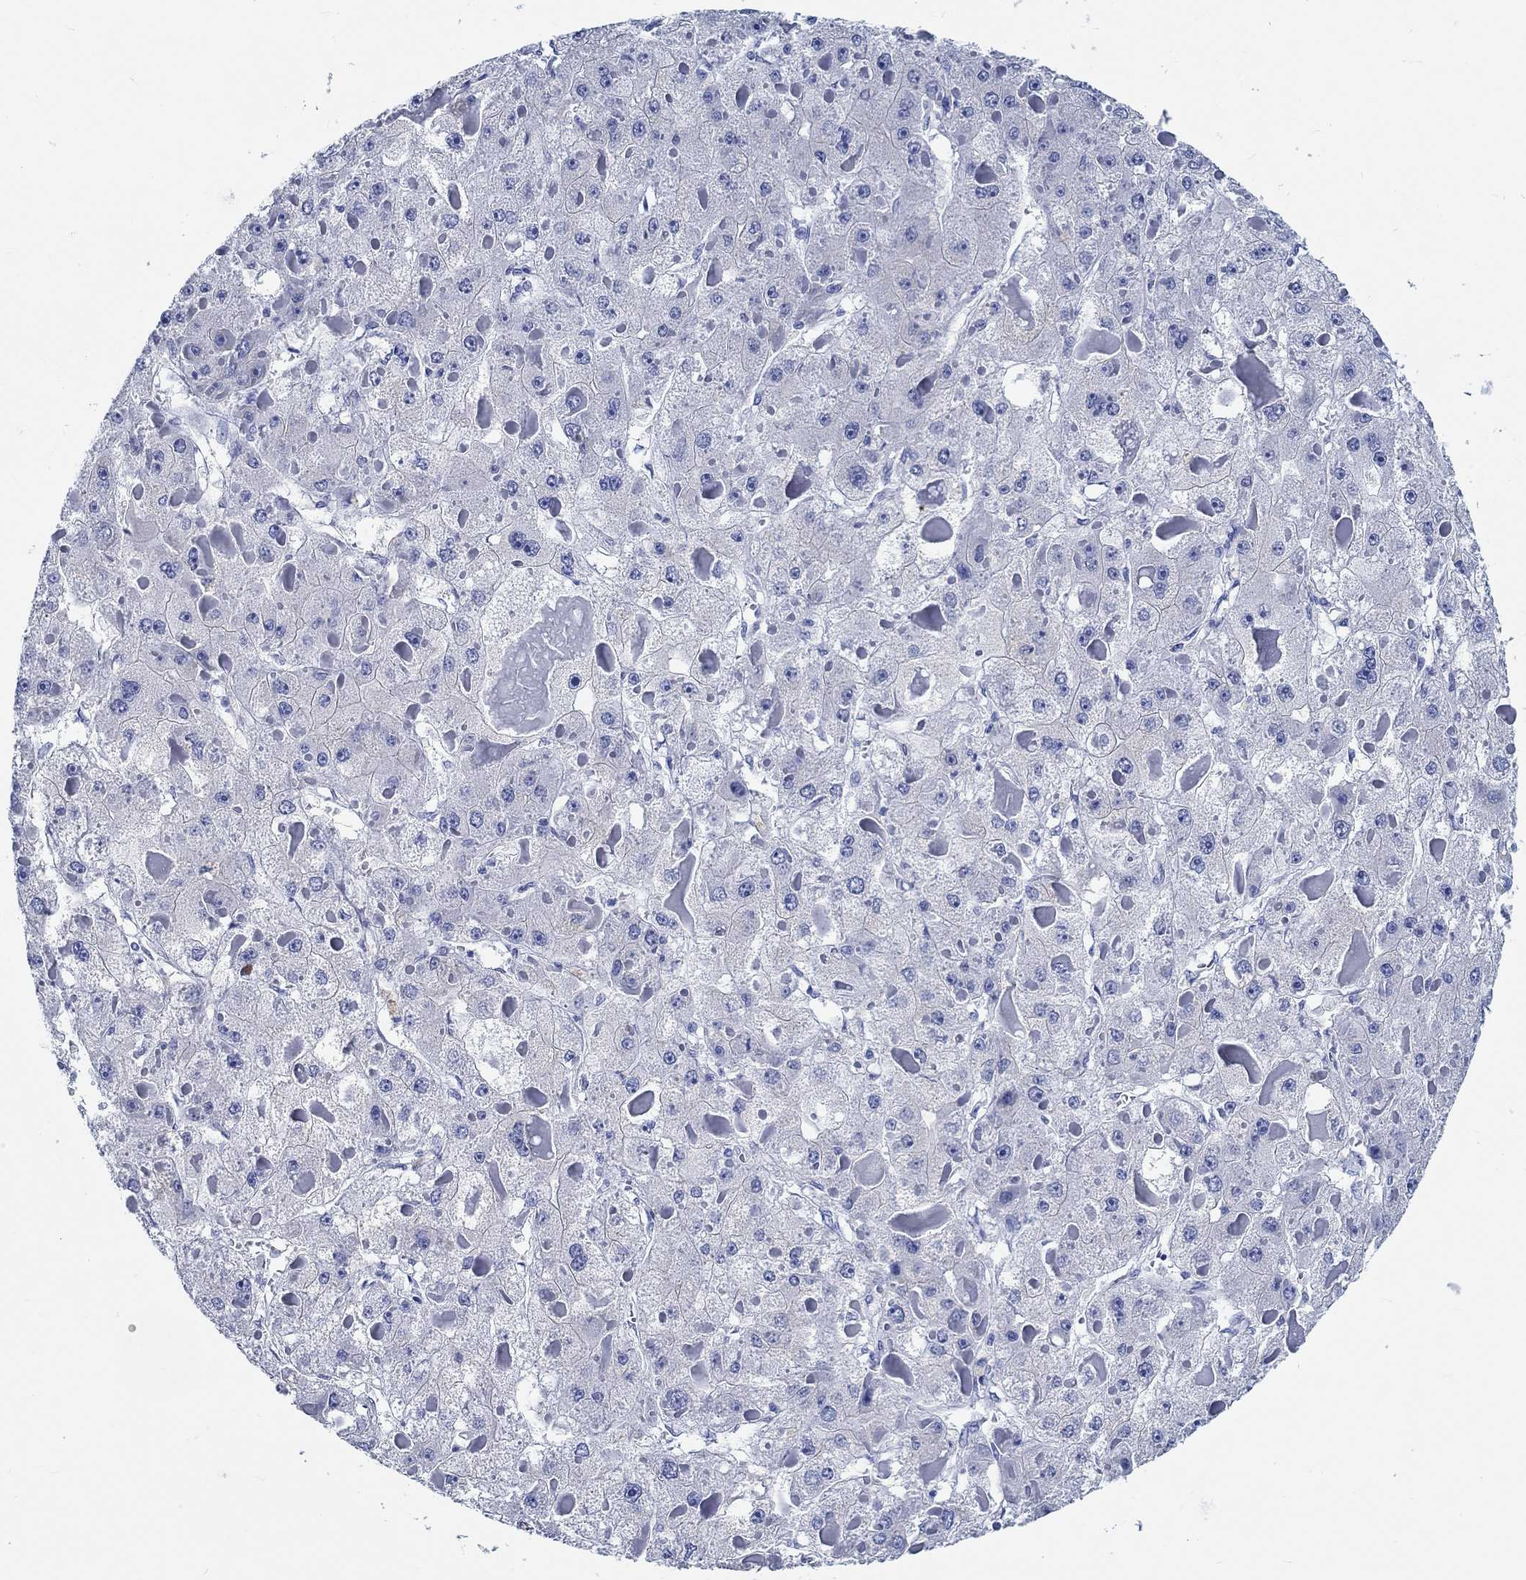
{"staining": {"intensity": "negative", "quantity": "none", "location": "none"}, "tissue": "liver cancer", "cell_type": "Tumor cells", "image_type": "cancer", "snomed": [{"axis": "morphology", "description": "Carcinoma, Hepatocellular, NOS"}, {"axis": "topography", "description": "Liver"}], "caption": "A high-resolution histopathology image shows immunohistochemistry staining of liver cancer (hepatocellular carcinoma), which exhibits no significant staining in tumor cells.", "gene": "RD3L", "patient": {"sex": "female", "age": 73}}